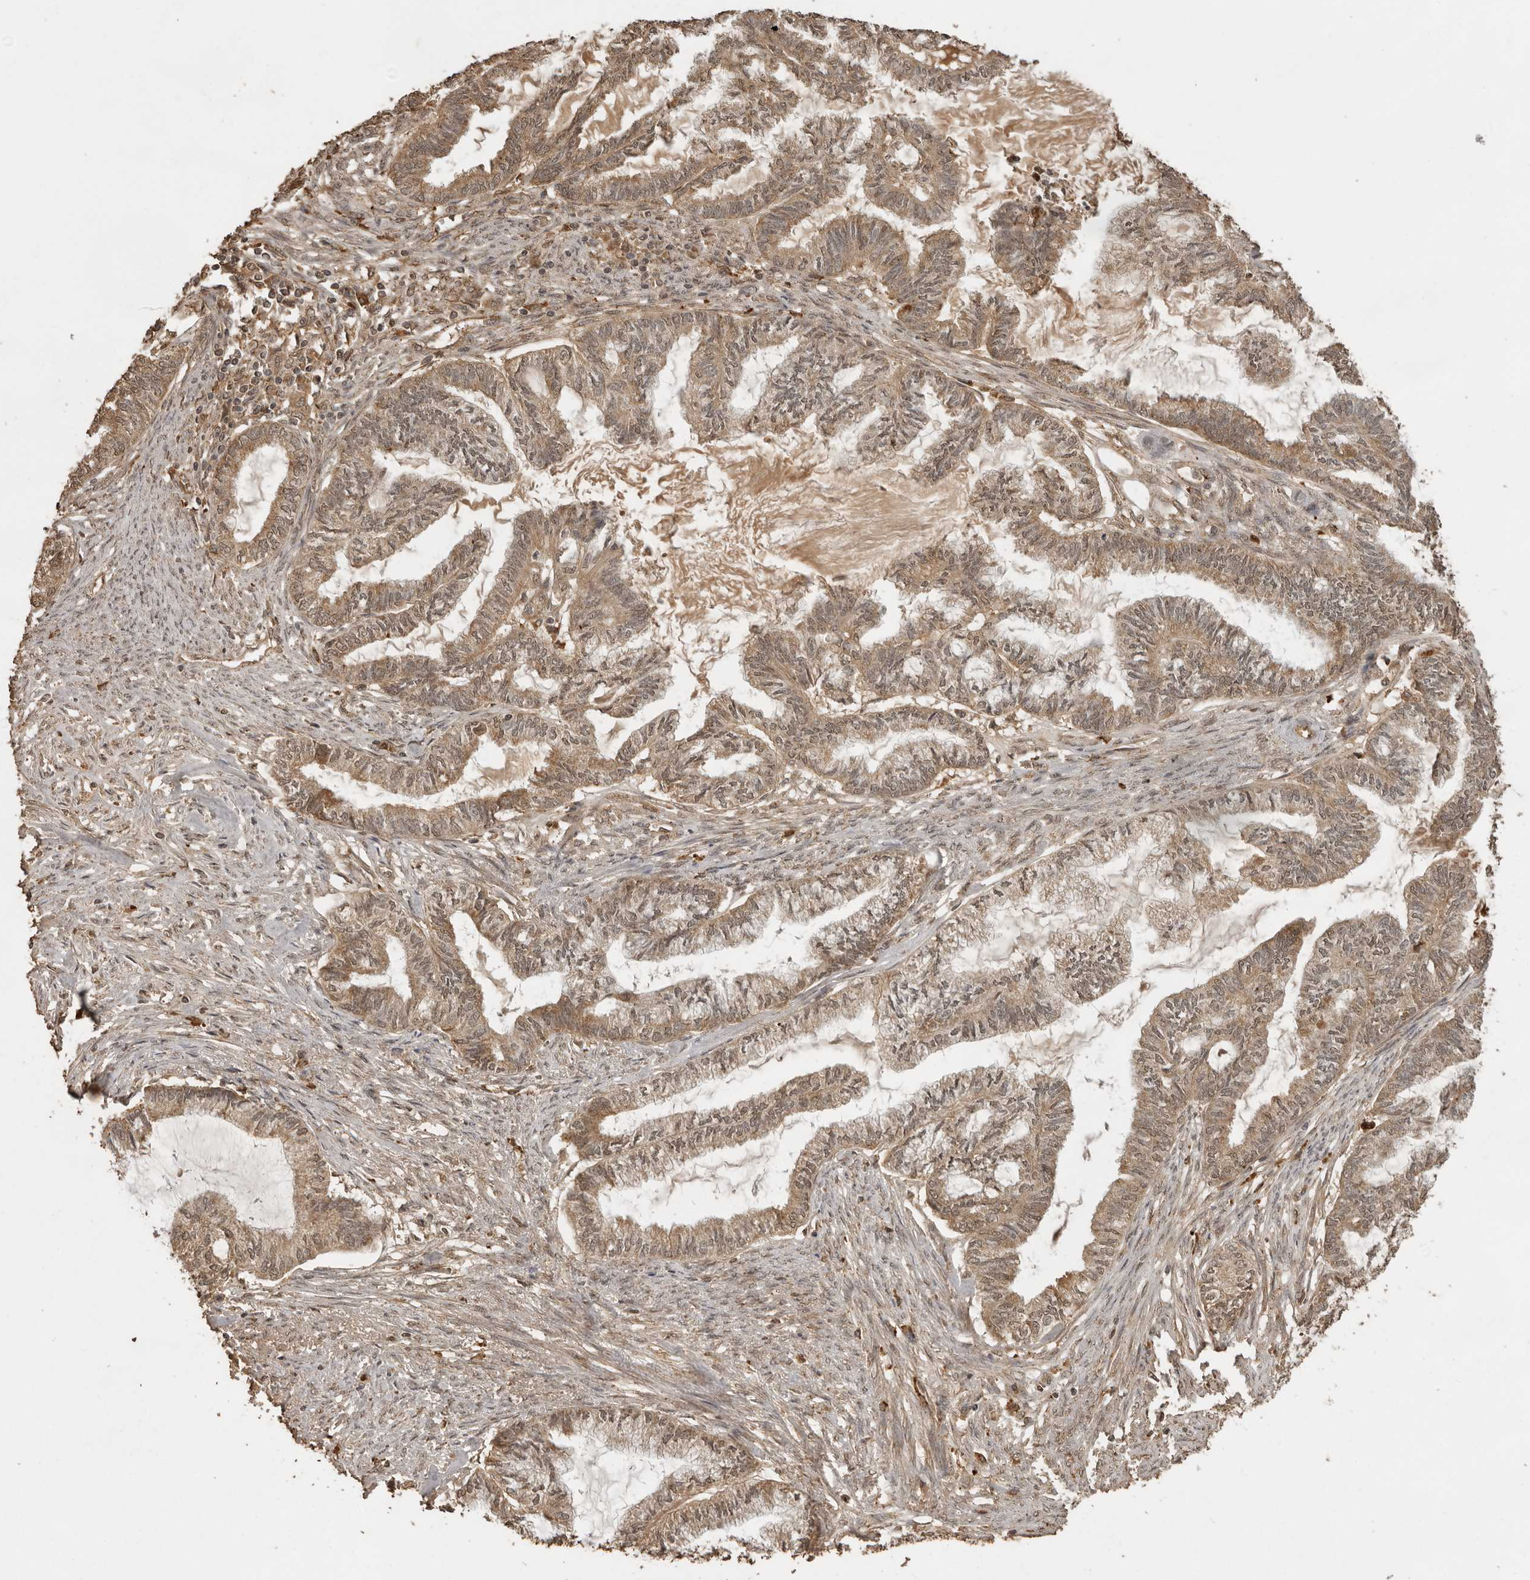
{"staining": {"intensity": "moderate", "quantity": ">75%", "location": "cytoplasmic/membranous"}, "tissue": "endometrial cancer", "cell_type": "Tumor cells", "image_type": "cancer", "snomed": [{"axis": "morphology", "description": "Adenocarcinoma, NOS"}, {"axis": "topography", "description": "Endometrium"}], "caption": "Immunohistochemistry image of neoplastic tissue: endometrial adenocarcinoma stained using IHC demonstrates medium levels of moderate protein expression localized specifically in the cytoplasmic/membranous of tumor cells, appearing as a cytoplasmic/membranous brown color.", "gene": "CTF1", "patient": {"sex": "female", "age": 86}}